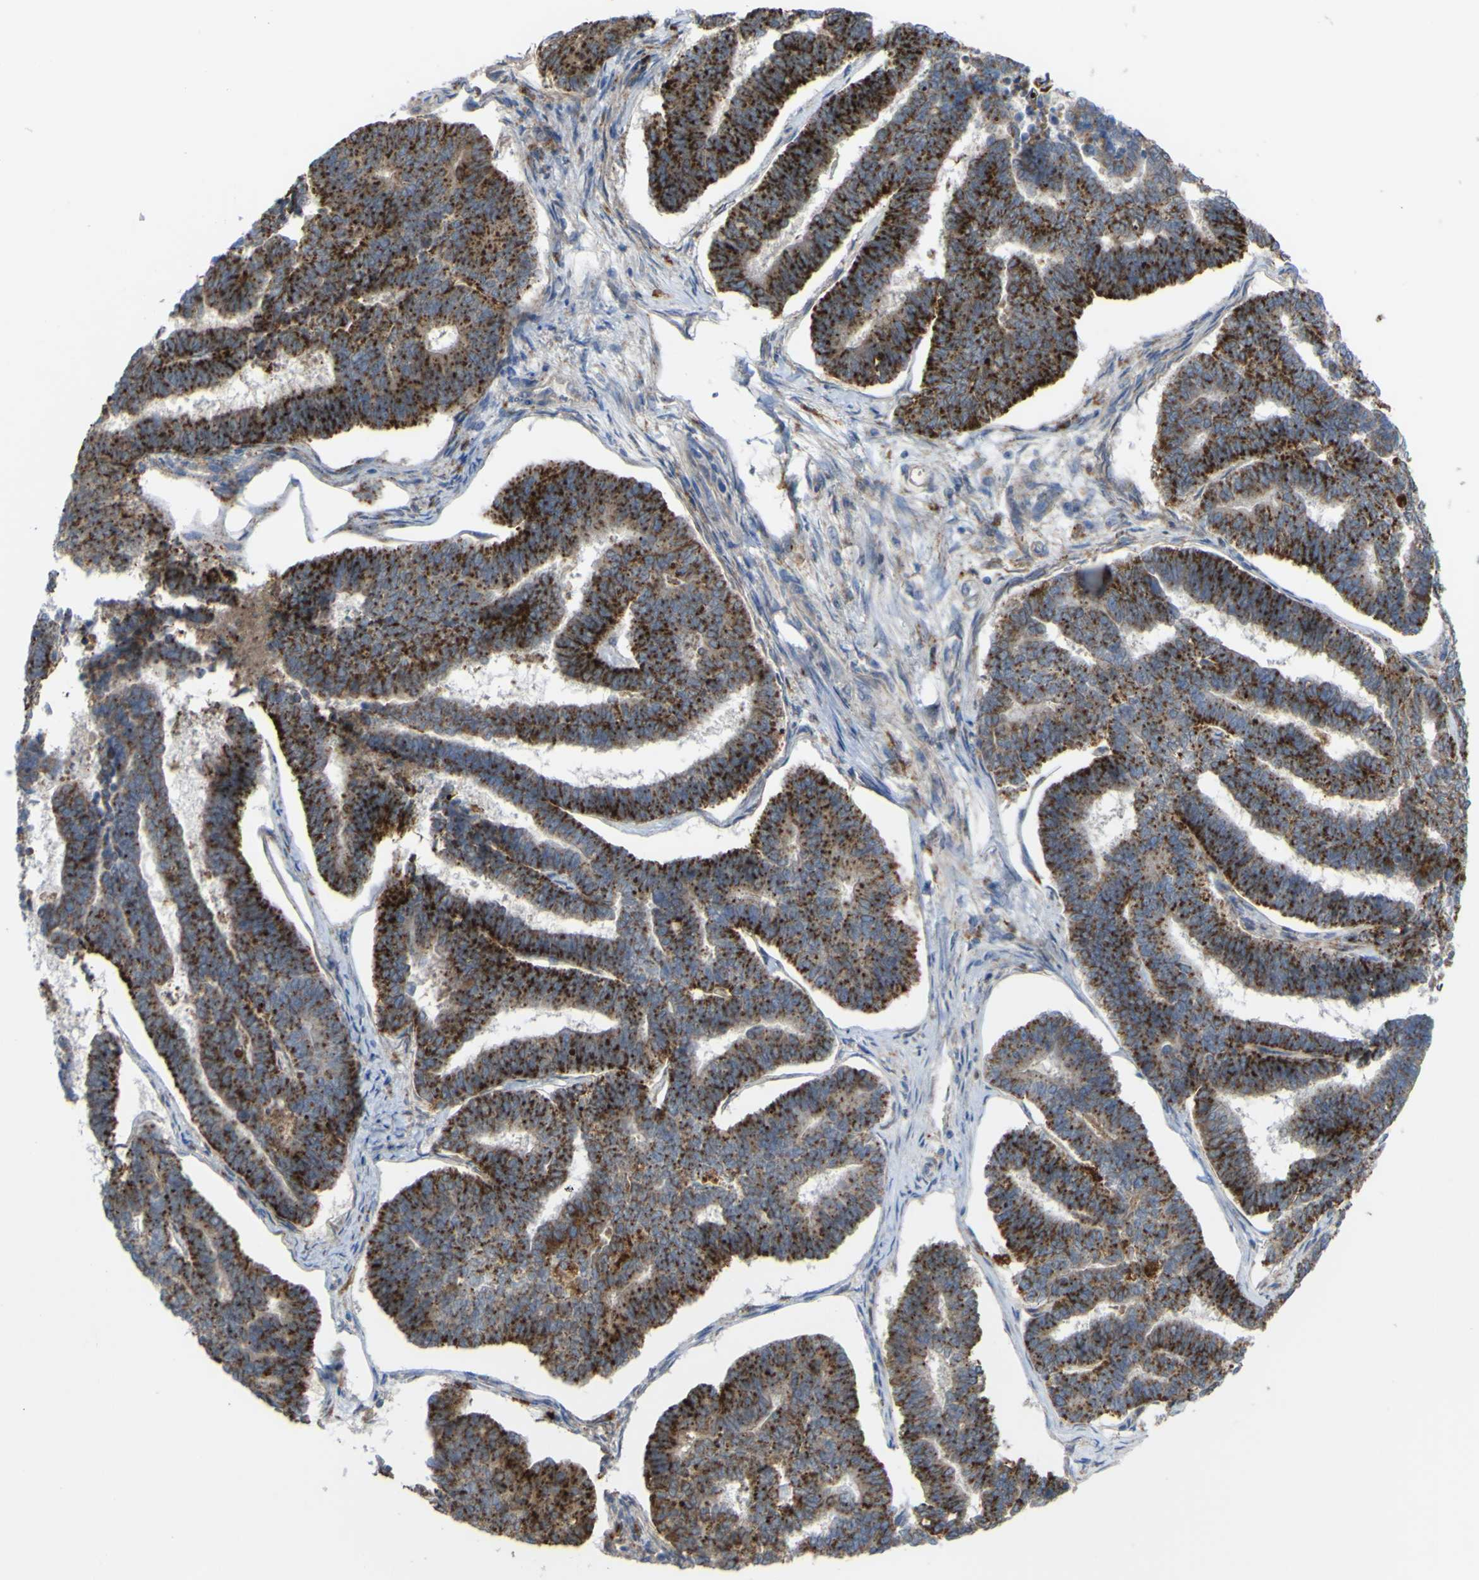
{"staining": {"intensity": "strong", "quantity": "25%-75%", "location": "cytoplasmic/membranous"}, "tissue": "endometrial cancer", "cell_type": "Tumor cells", "image_type": "cancer", "snomed": [{"axis": "morphology", "description": "Adenocarcinoma, NOS"}, {"axis": "topography", "description": "Endometrium"}], "caption": "The image reveals a brown stain indicating the presence of a protein in the cytoplasmic/membranous of tumor cells in endometrial cancer.", "gene": "PLD3", "patient": {"sex": "female", "age": 70}}